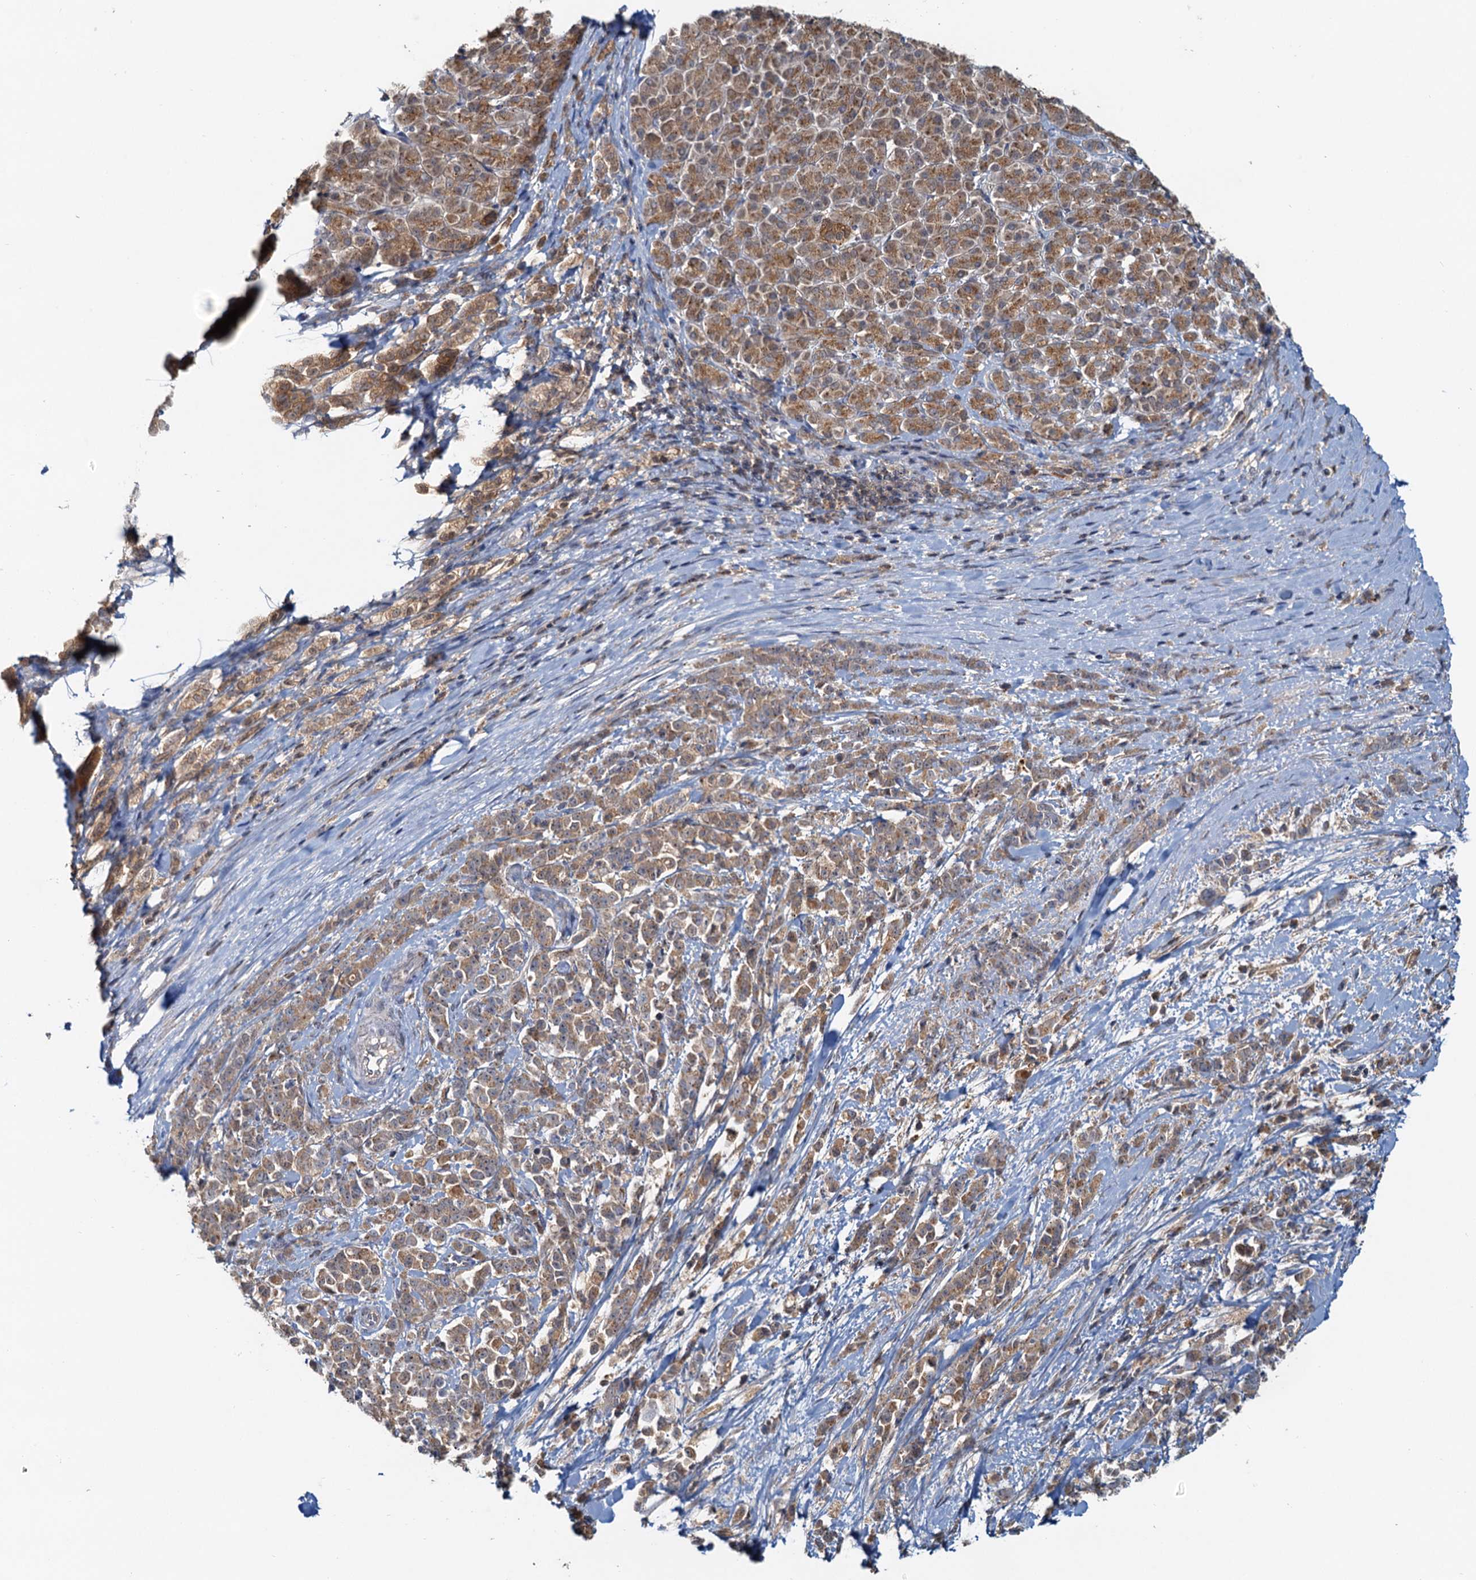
{"staining": {"intensity": "weak", "quantity": ">75%", "location": "cytoplasmic/membranous"}, "tissue": "pancreatic cancer", "cell_type": "Tumor cells", "image_type": "cancer", "snomed": [{"axis": "morphology", "description": "Normal tissue, NOS"}, {"axis": "morphology", "description": "Adenocarcinoma, NOS"}, {"axis": "topography", "description": "Pancreas"}], "caption": "There is low levels of weak cytoplasmic/membranous staining in tumor cells of adenocarcinoma (pancreatic), as demonstrated by immunohistochemical staining (brown color).", "gene": "TOLLIP", "patient": {"sex": "female", "age": 64}}